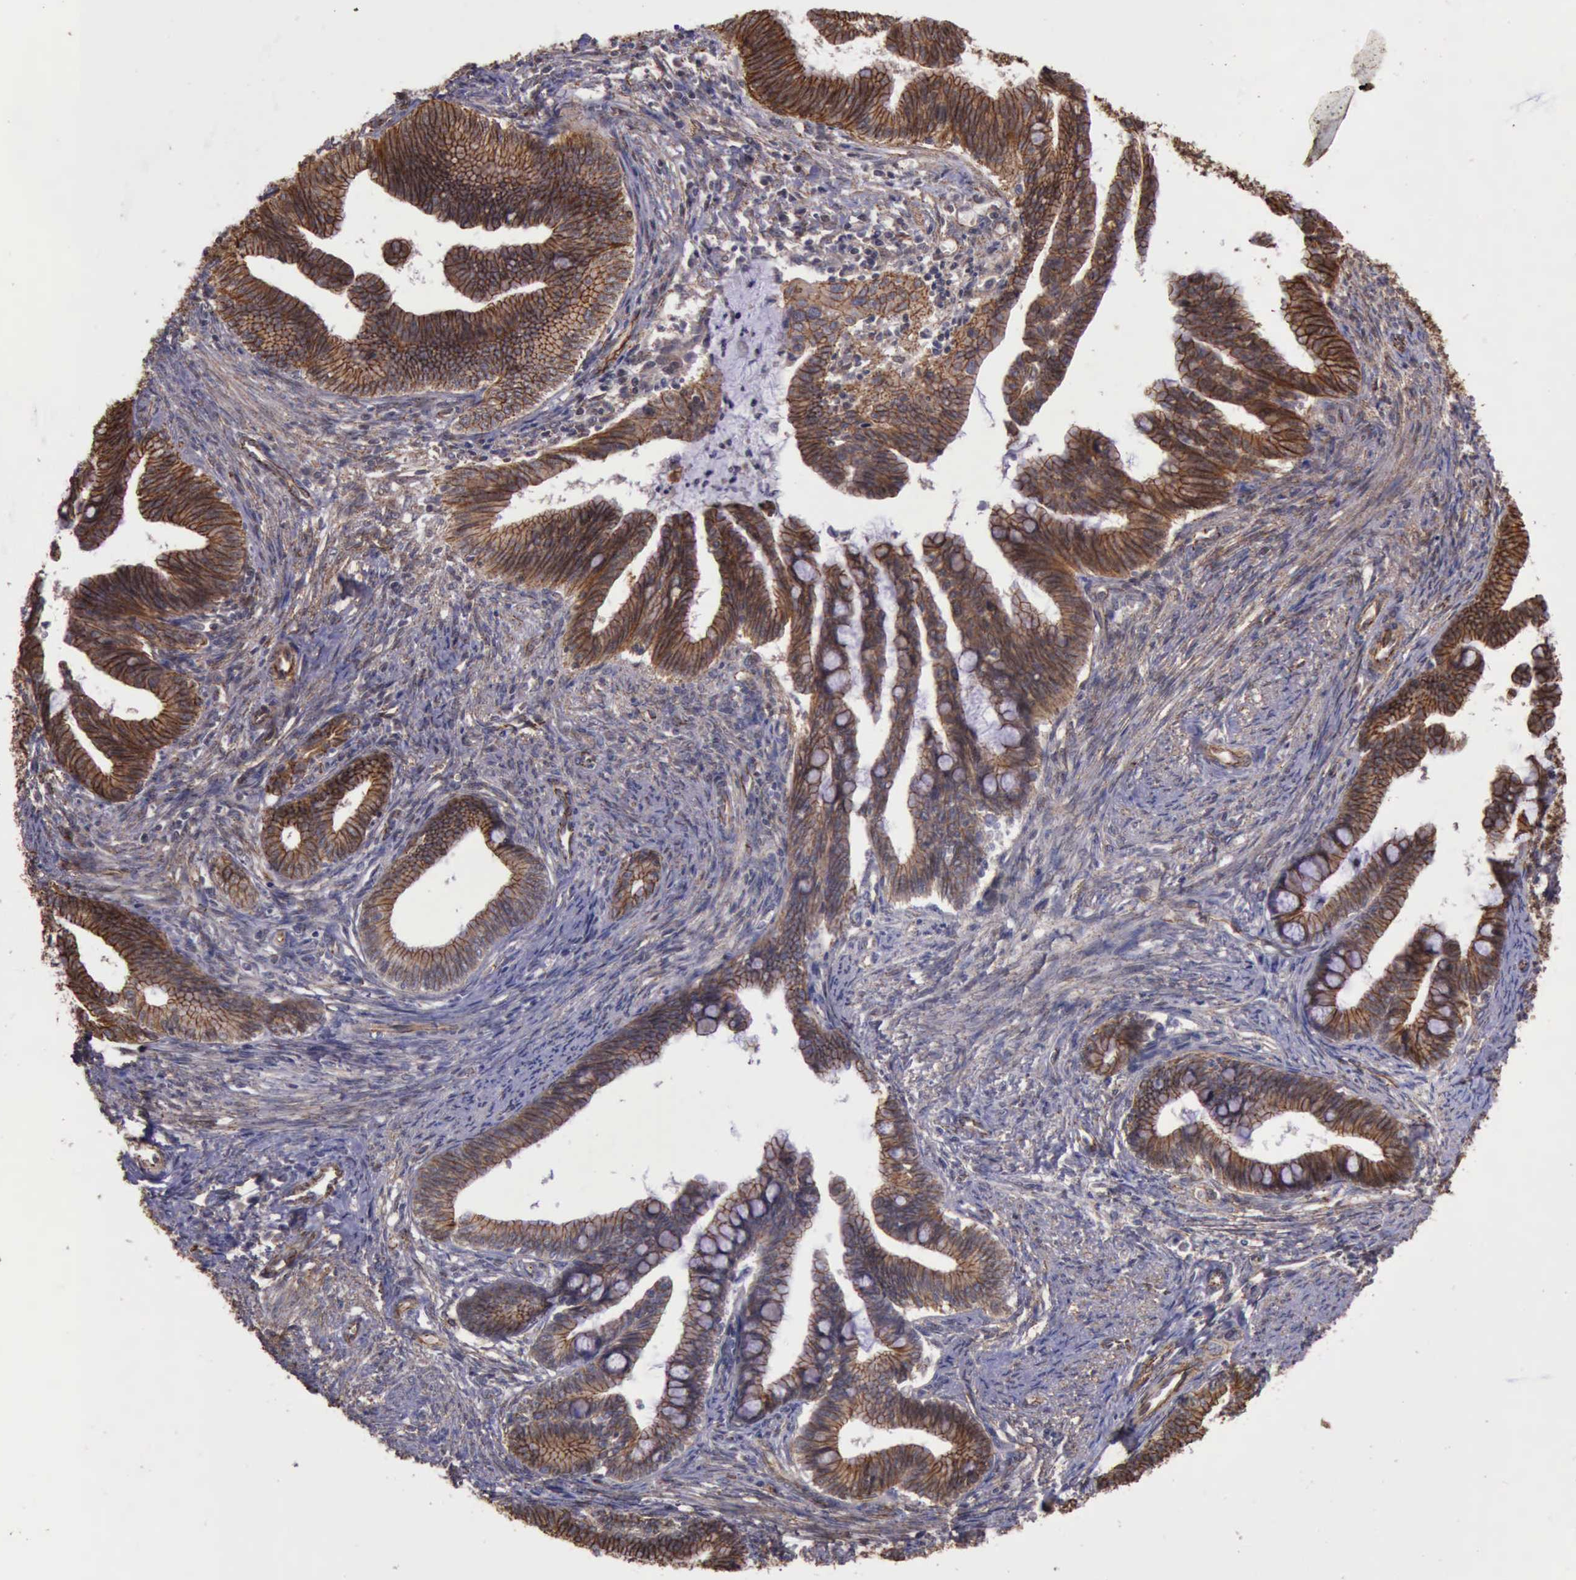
{"staining": {"intensity": "moderate", "quantity": ">75%", "location": "cytoplasmic/membranous"}, "tissue": "cervical cancer", "cell_type": "Tumor cells", "image_type": "cancer", "snomed": [{"axis": "morphology", "description": "Adenocarcinoma, NOS"}, {"axis": "topography", "description": "Cervix"}], "caption": "IHC (DAB) staining of cervical cancer exhibits moderate cytoplasmic/membranous protein expression in about >75% of tumor cells. (DAB (3,3'-diaminobenzidine) = brown stain, brightfield microscopy at high magnification).", "gene": "CTNNB1", "patient": {"sex": "female", "age": 36}}